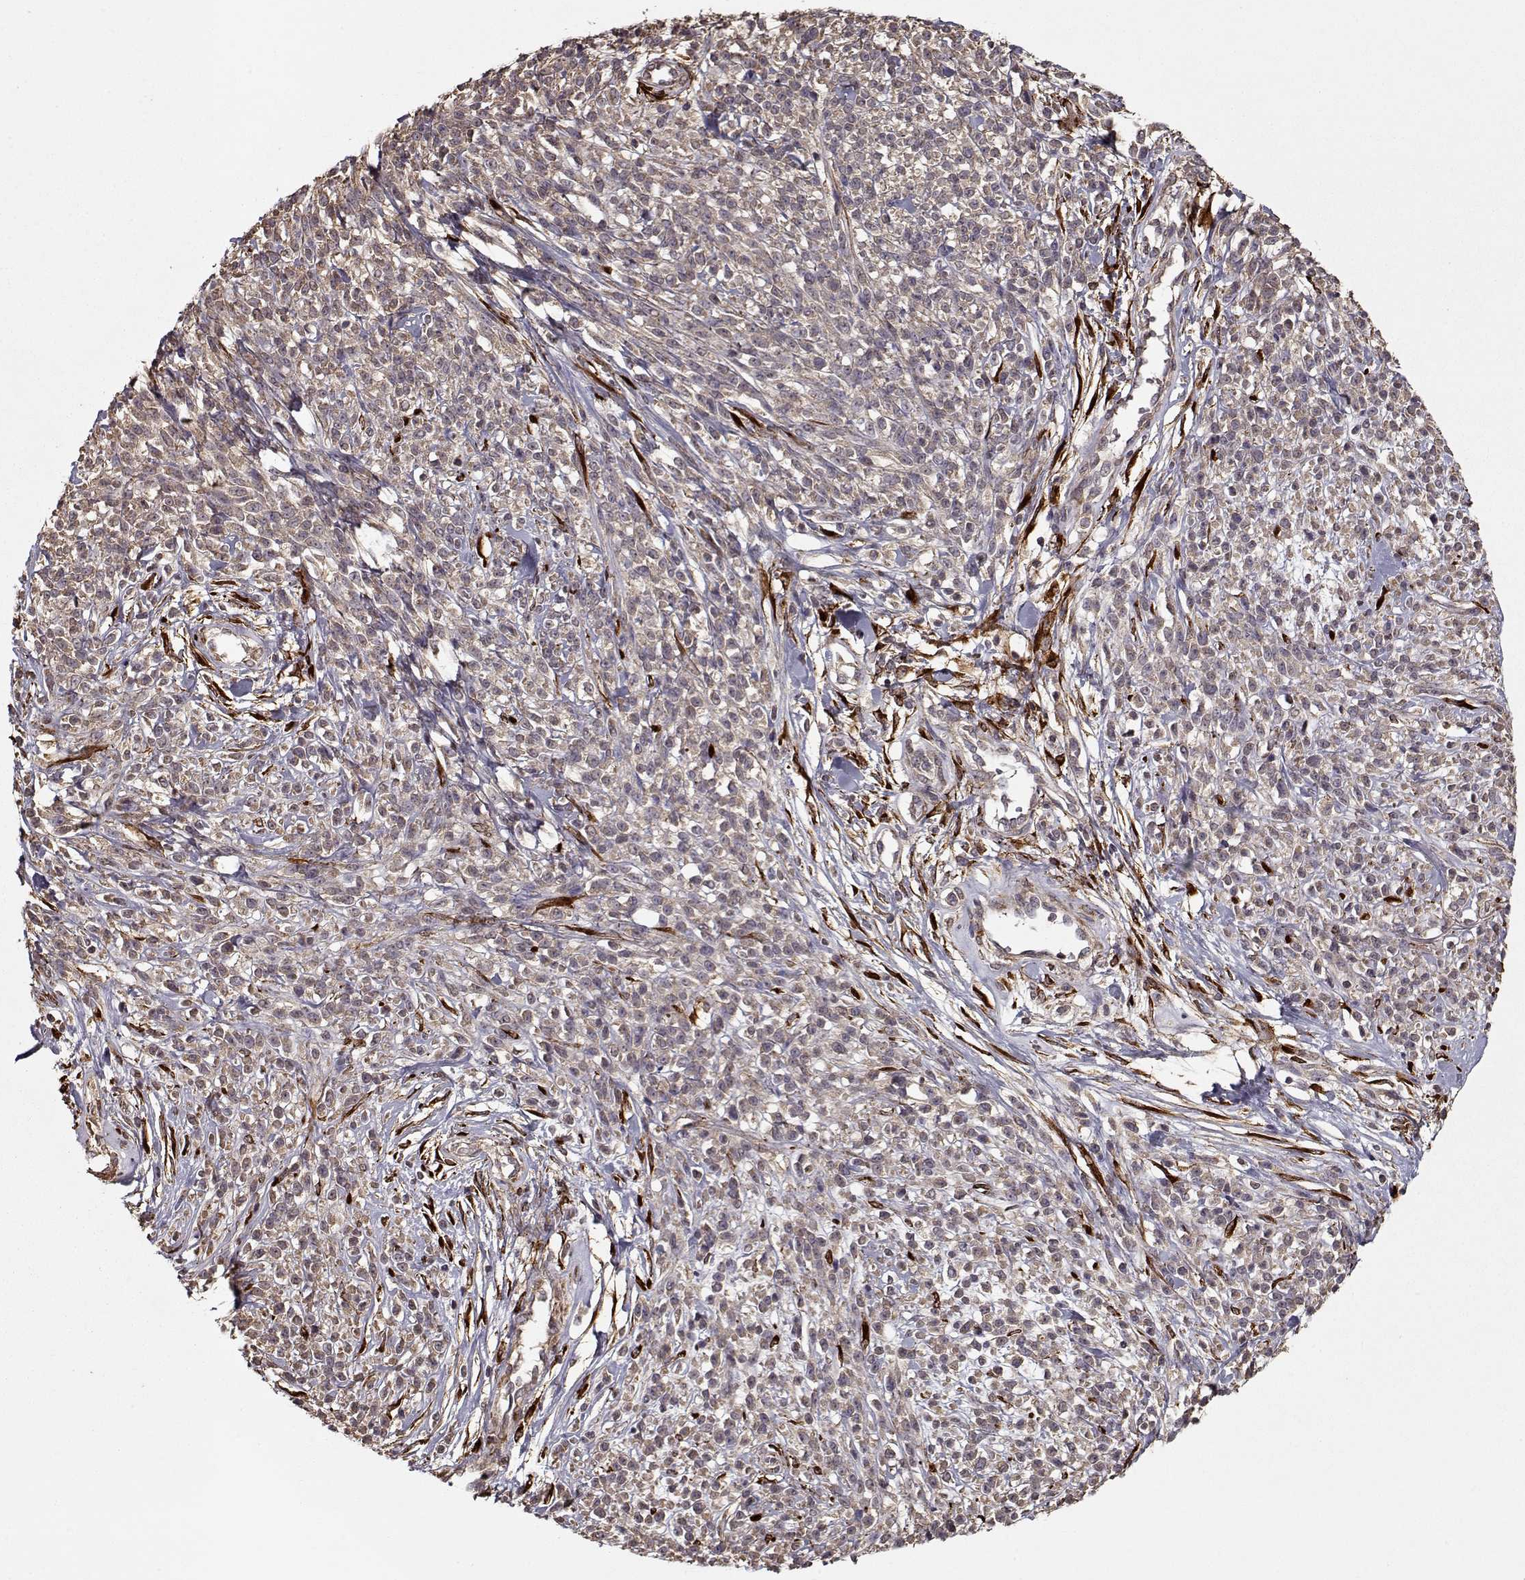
{"staining": {"intensity": "weak", "quantity": ">75%", "location": "cytoplasmic/membranous"}, "tissue": "melanoma", "cell_type": "Tumor cells", "image_type": "cancer", "snomed": [{"axis": "morphology", "description": "Malignant melanoma, NOS"}, {"axis": "topography", "description": "Skin"}, {"axis": "topography", "description": "Skin of trunk"}], "caption": "A brown stain shows weak cytoplasmic/membranous staining of a protein in malignant melanoma tumor cells.", "gene": "IMMP1L", "patient": {"sex": "male", "age": 74}}